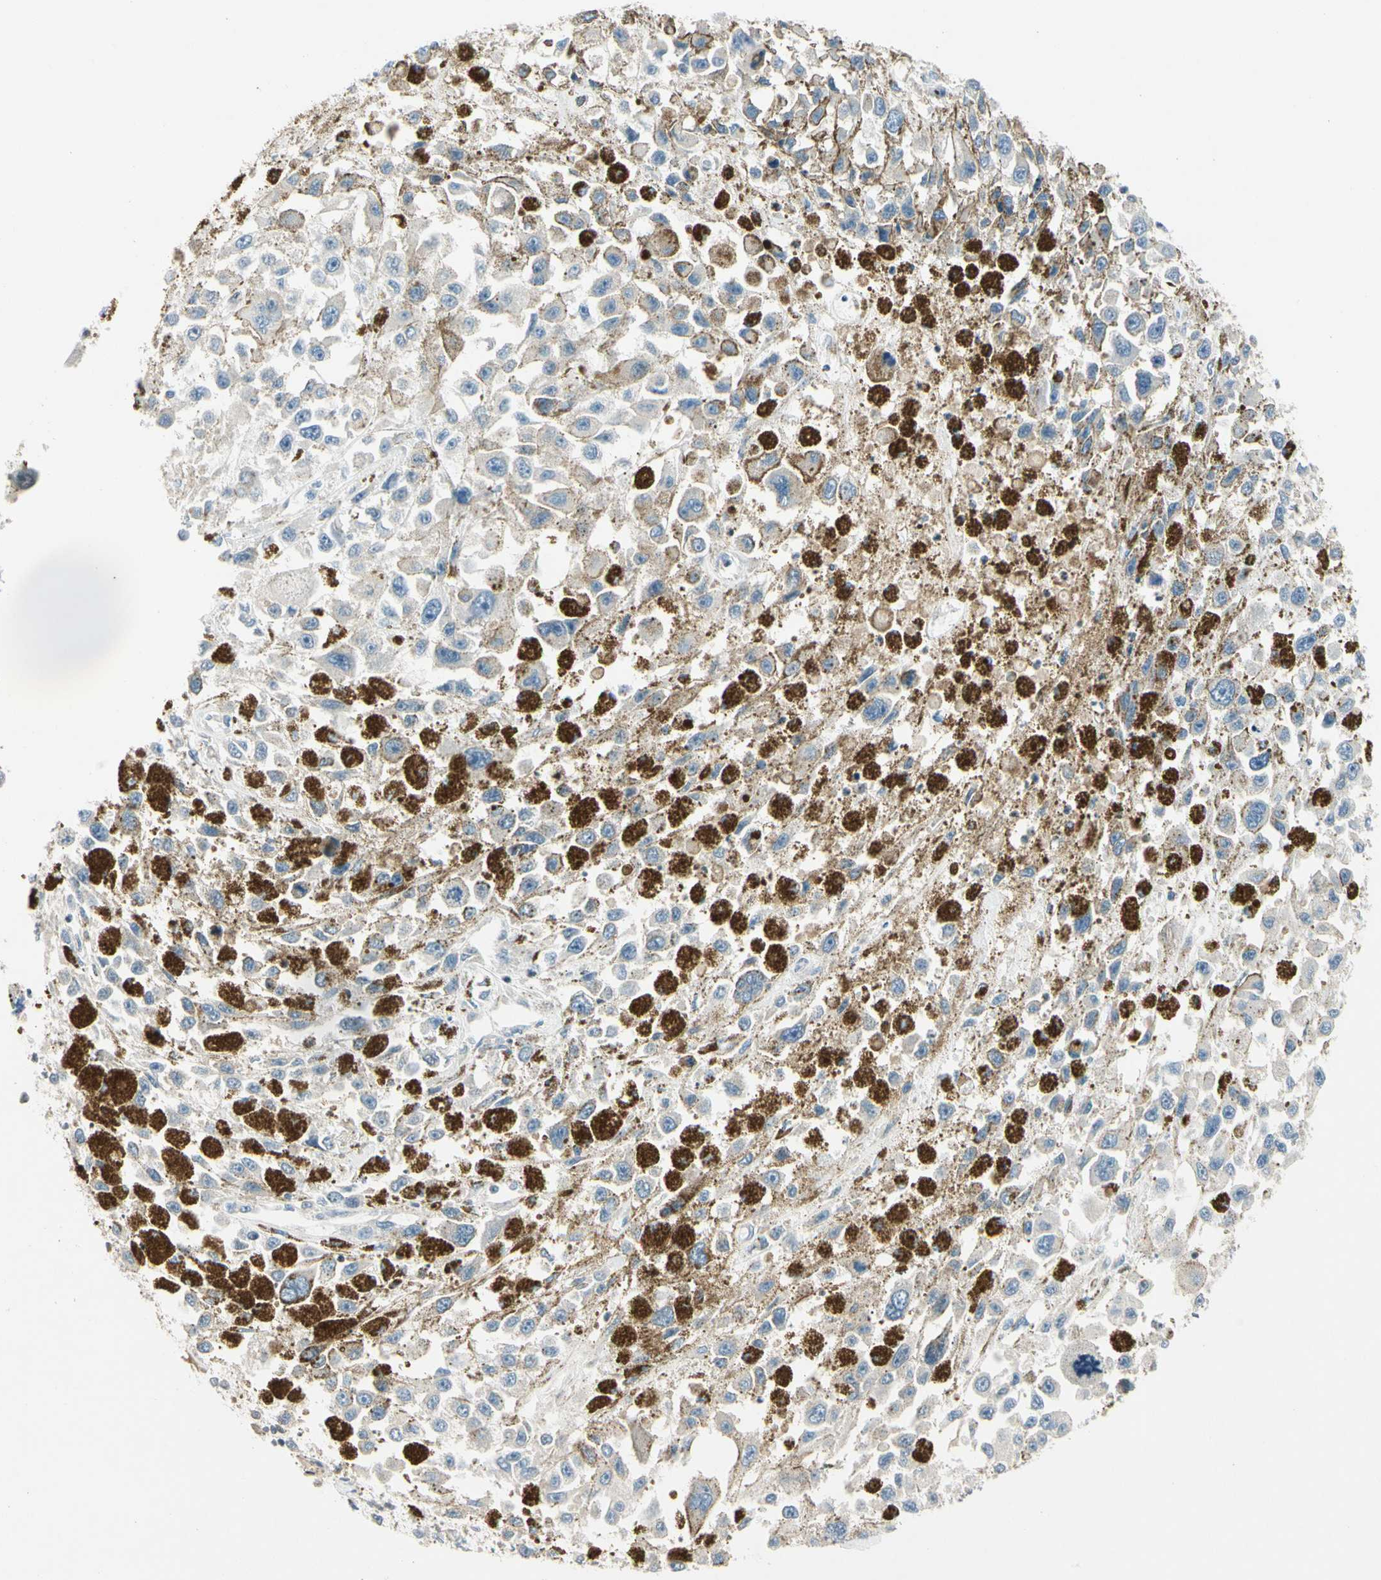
{"staining": {"intensity": "weak", "quantity": "25%-75%", "location": "cytoplasmic/membranous"}, "tissue": "melanoma", "cell_type": "Tumor cells", "image_type": "cancer", "snomed": [{"axis": "morphology", "description": "Malignant melanoma, Metastatic site"}, {"axis": "topography", "description": "Lymph node"}], "caption": "Immunohistochemical staining of human melanoma demonstrates weak cytoplasmic/membranous protein staining in approximately 25%-75% of tumor cells.", "gene": "CDH6", "patient": {"sex": "male", "age": 59}}